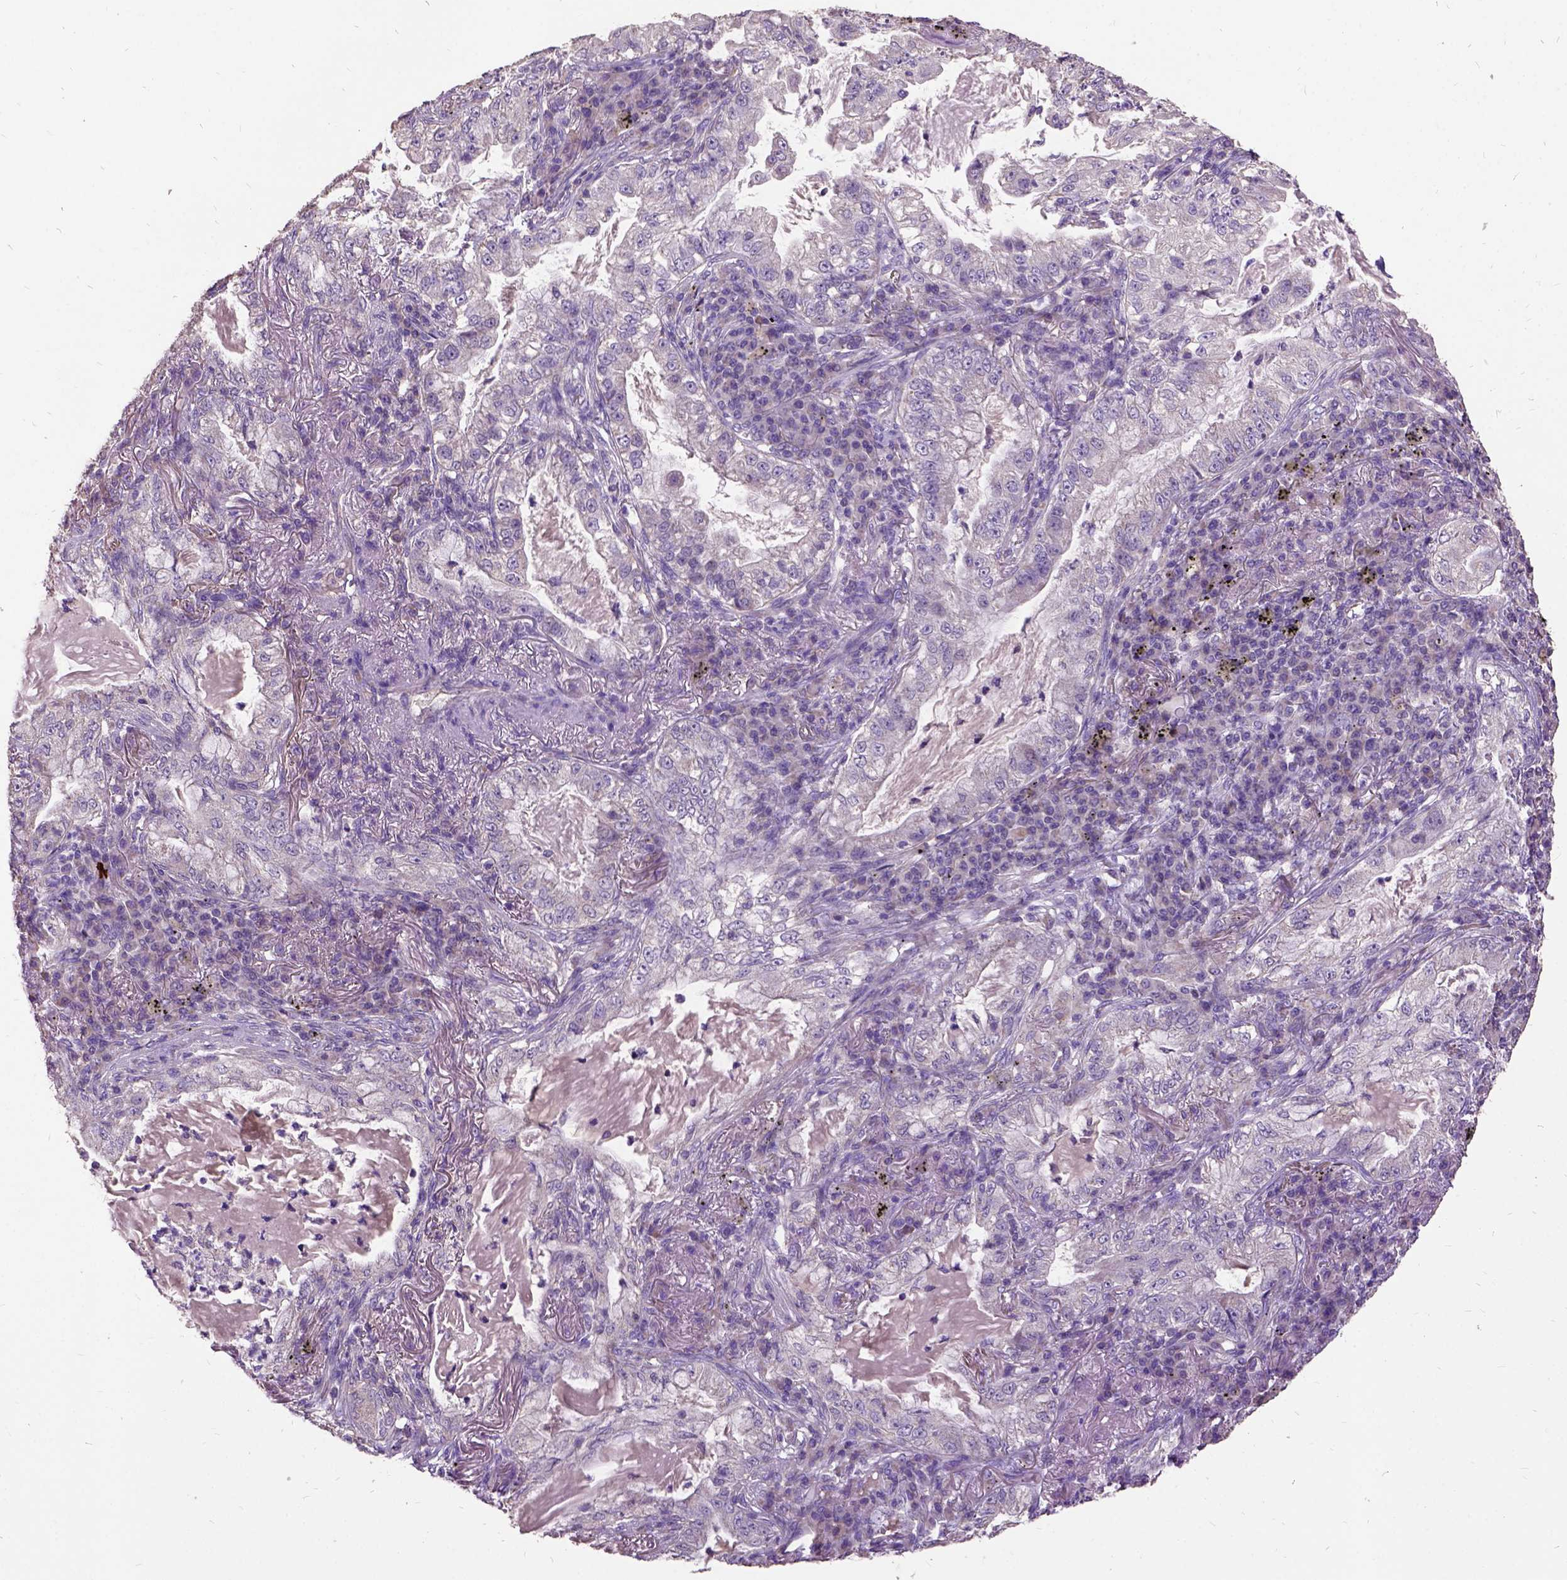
{"staining": {"intensity": "negative", "quantity": "none", "location": "none"}, "tissue": "lung cancer", "cell_type": "Tumor cells", "image_type": "cancer", "snomed": [{"axis": "morphology", "description": "Adenocarcinoma, NOS"}, {"axis": "topography", "description": "Lung"}], "caption": "An immunohistochemistry (IHC) micrograph of lung cancer (adenocarcinoma) is shown. There is no staining in tumor cells of lung cancer (adenocarcinoma).", "gene": "DQX1", "patient": {"sex": "female", "age": 73}}